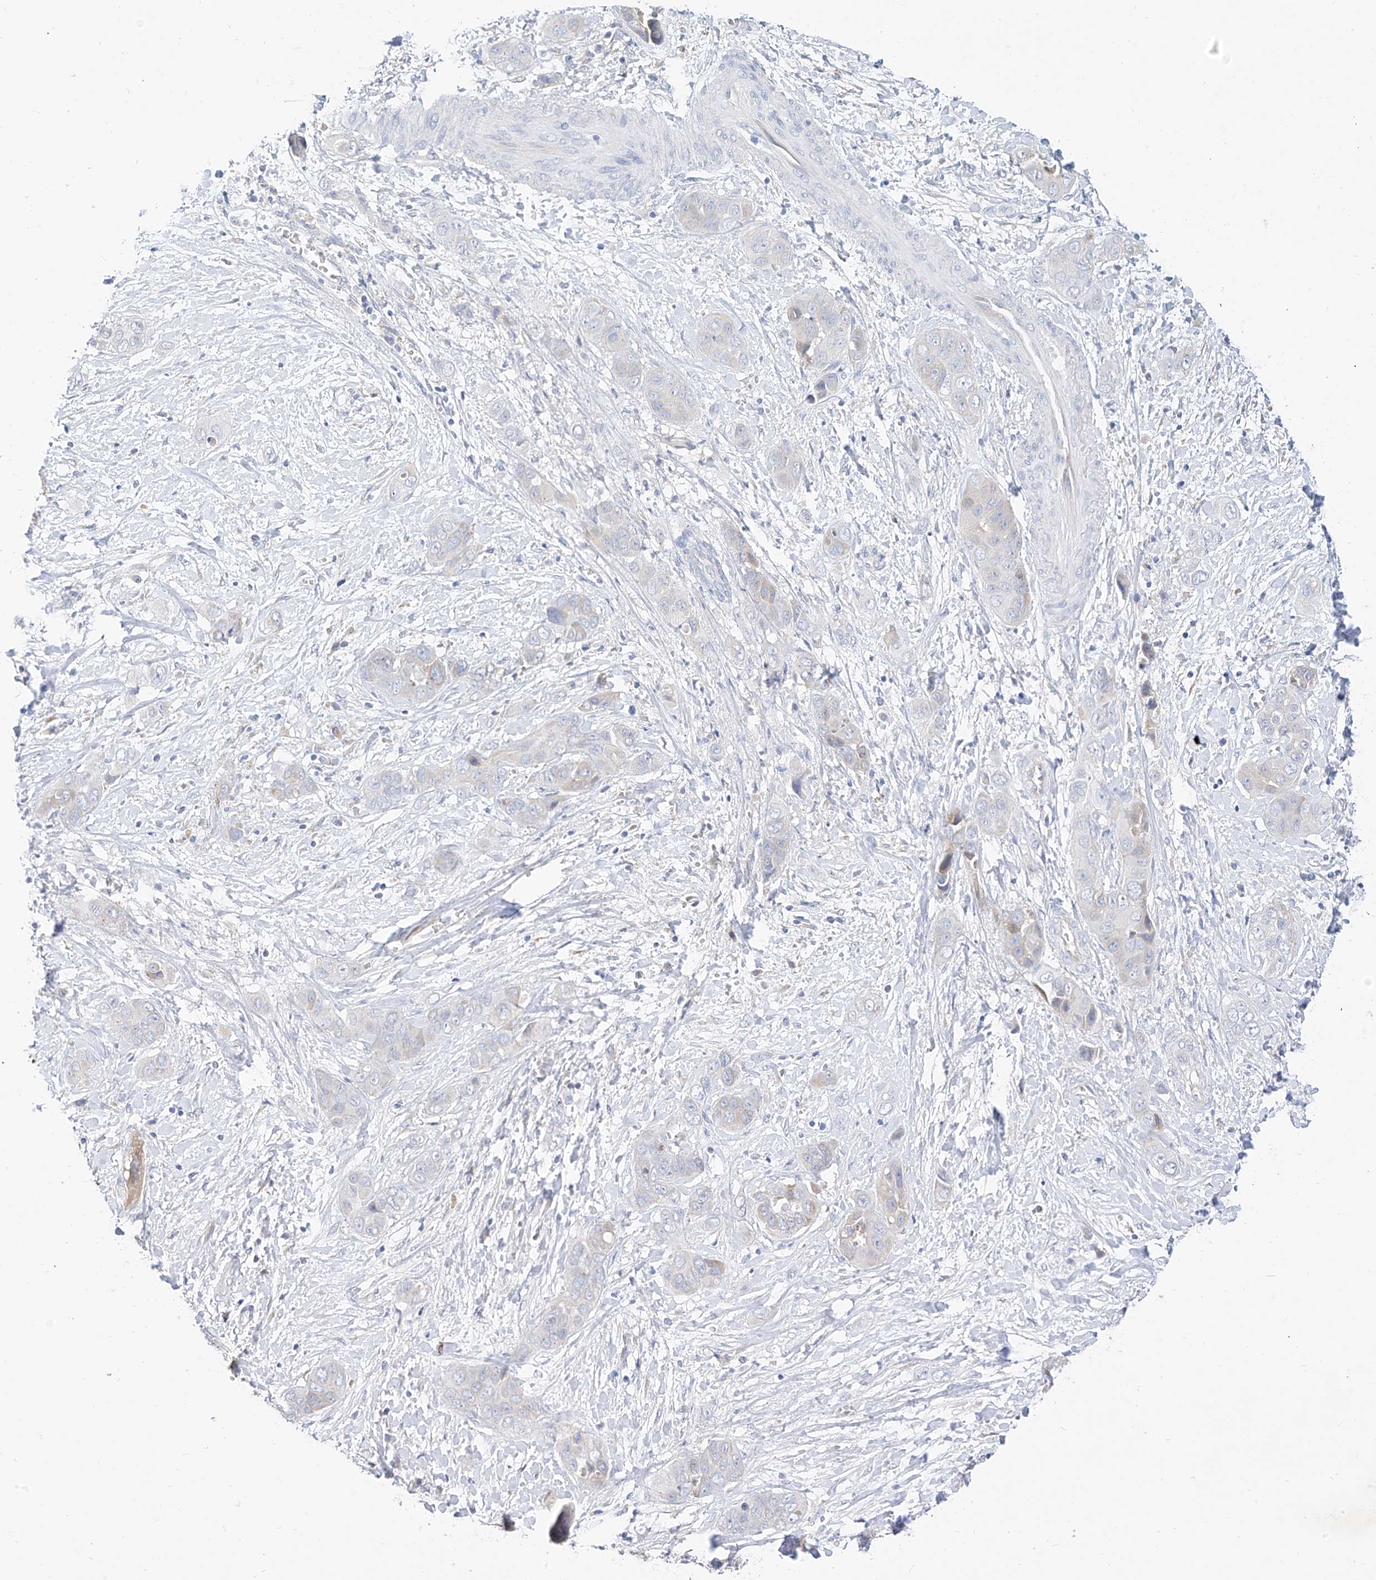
{"staining": {"intensity": "negative", "quantity": "none", "location": "none"}, "tissue": "liver cancer", "cell_type": "Tumor cells", "image_type": "cancer", "snomed": [{"axis": "morphology", "description": "Cholangiocarcinoma"}, {"axis": "topography", "description": "Liver"}], "caption": "This is an immunohistochemistry histopathology image of liver cancer (cholangiocarcinoma). There is no expression in tumor cells.", "gene": "RASA2", "patient": {"sex": "female", "age": 52}}